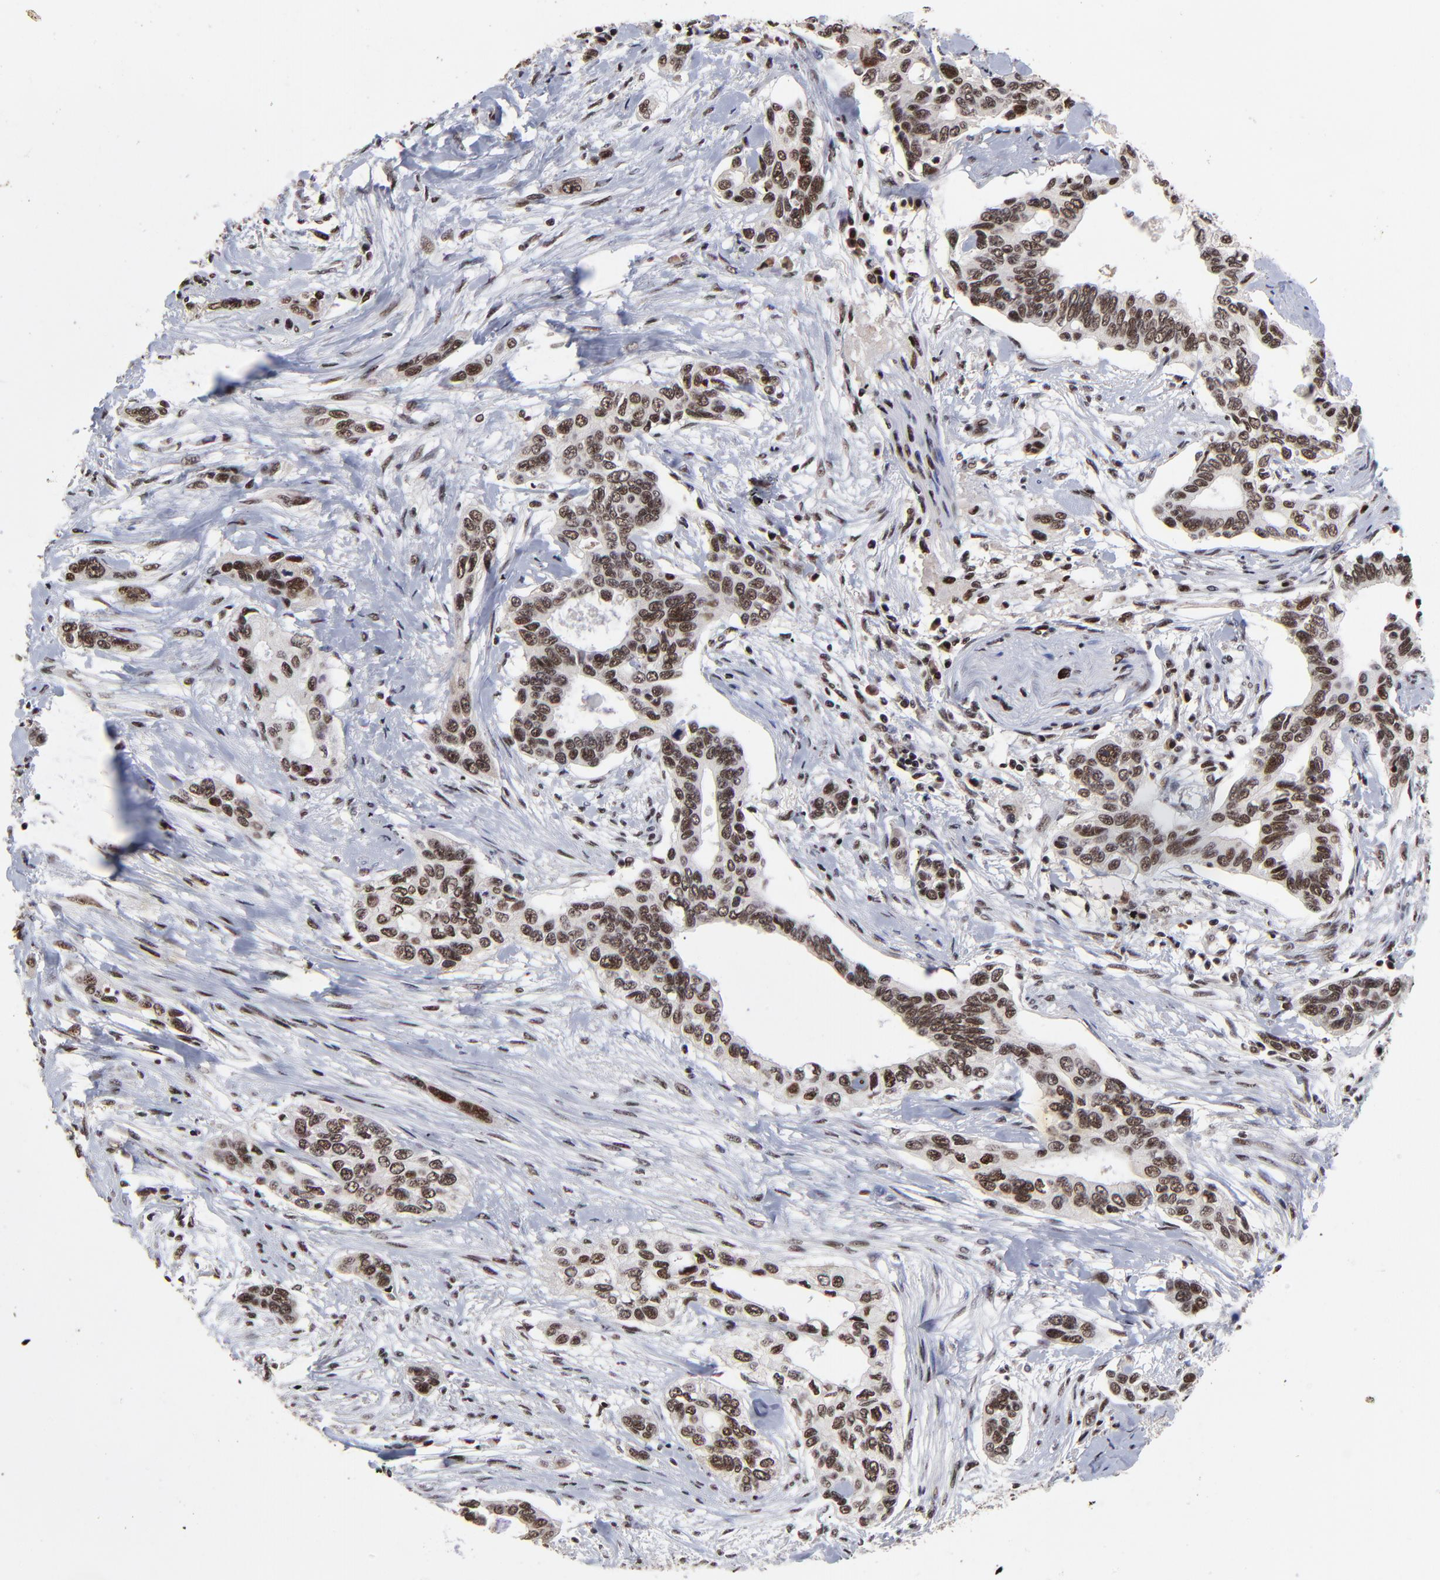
{"staining": {"intensity": "moderate", "quantity": ">75%", "location": "nuclear"}, "tissue": "pancreatic cancer", "cell_type": "Tumor cells", "image_type": "cancer", "snomed": [{"axis": "morphology", "description": "Adenocarcinoma, NOS"}, {"axis": "topography", "description": "Pancreas"}], "caption": "Pancreatic adenocarcinoma stained for a protein (brown) exhibits moderate nuclear positive staining in approximately >75% of tumor cells.", "gene": "RBM22", "patient": {"sex": "female", "age": 60}}